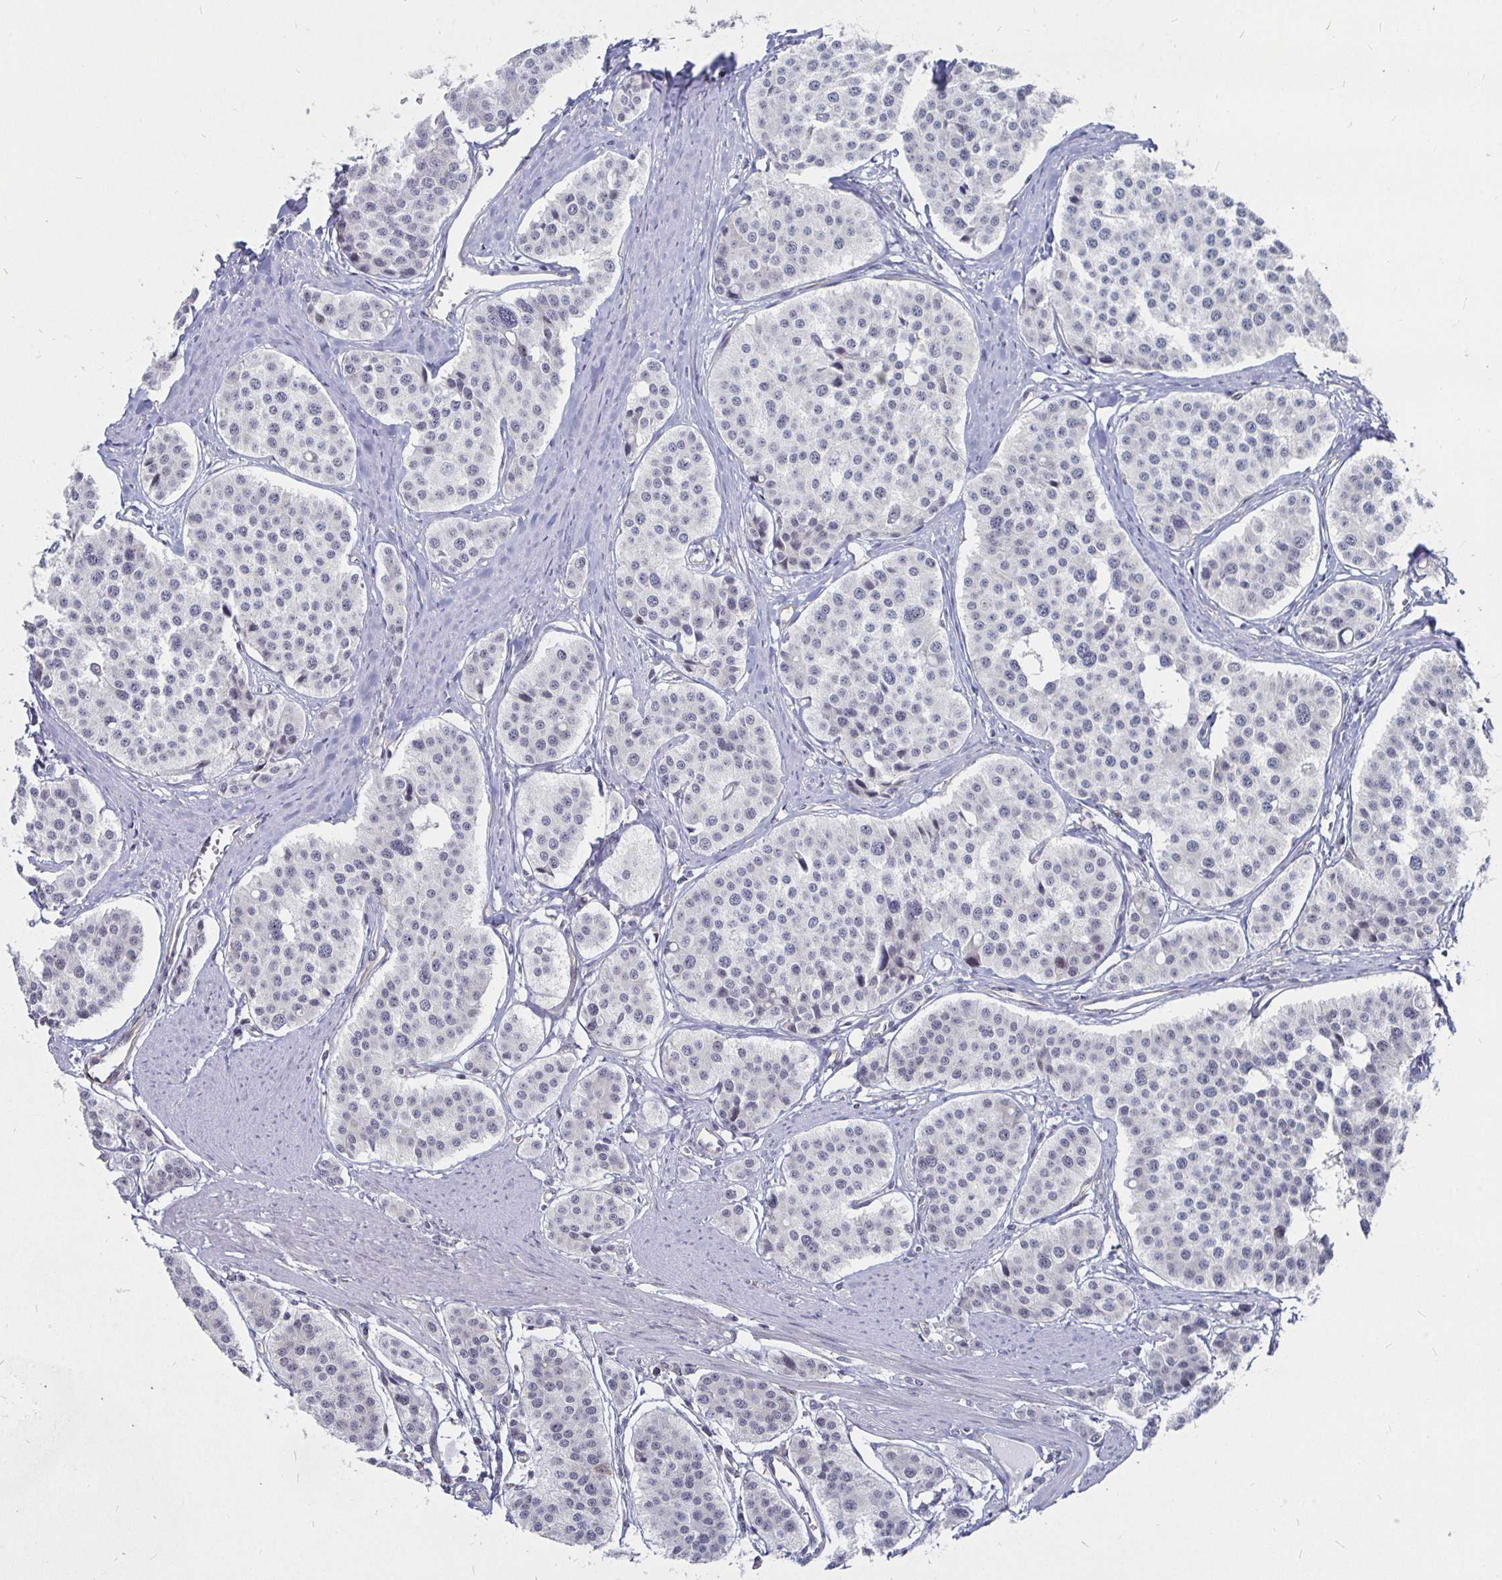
{"staining": {"intensity": "negative", "quantity": "none", "location": "none"}, "tissue": "carcinoid", "cell_type": "Tumor cells", "image_type": "cancer", "snomed": [{"axis": "morphology", "description": "Carcinoid, malignant, NOS"}, {"axis": "topography", "description": "Small intestine"}], "caption": "This is a micrograph of immunohistochemistry staining of malignant carcinoid, which shows no staining in tumor cells.", "gene": "CCDC85A", "patient": {"sex": "male", "age": 60}}